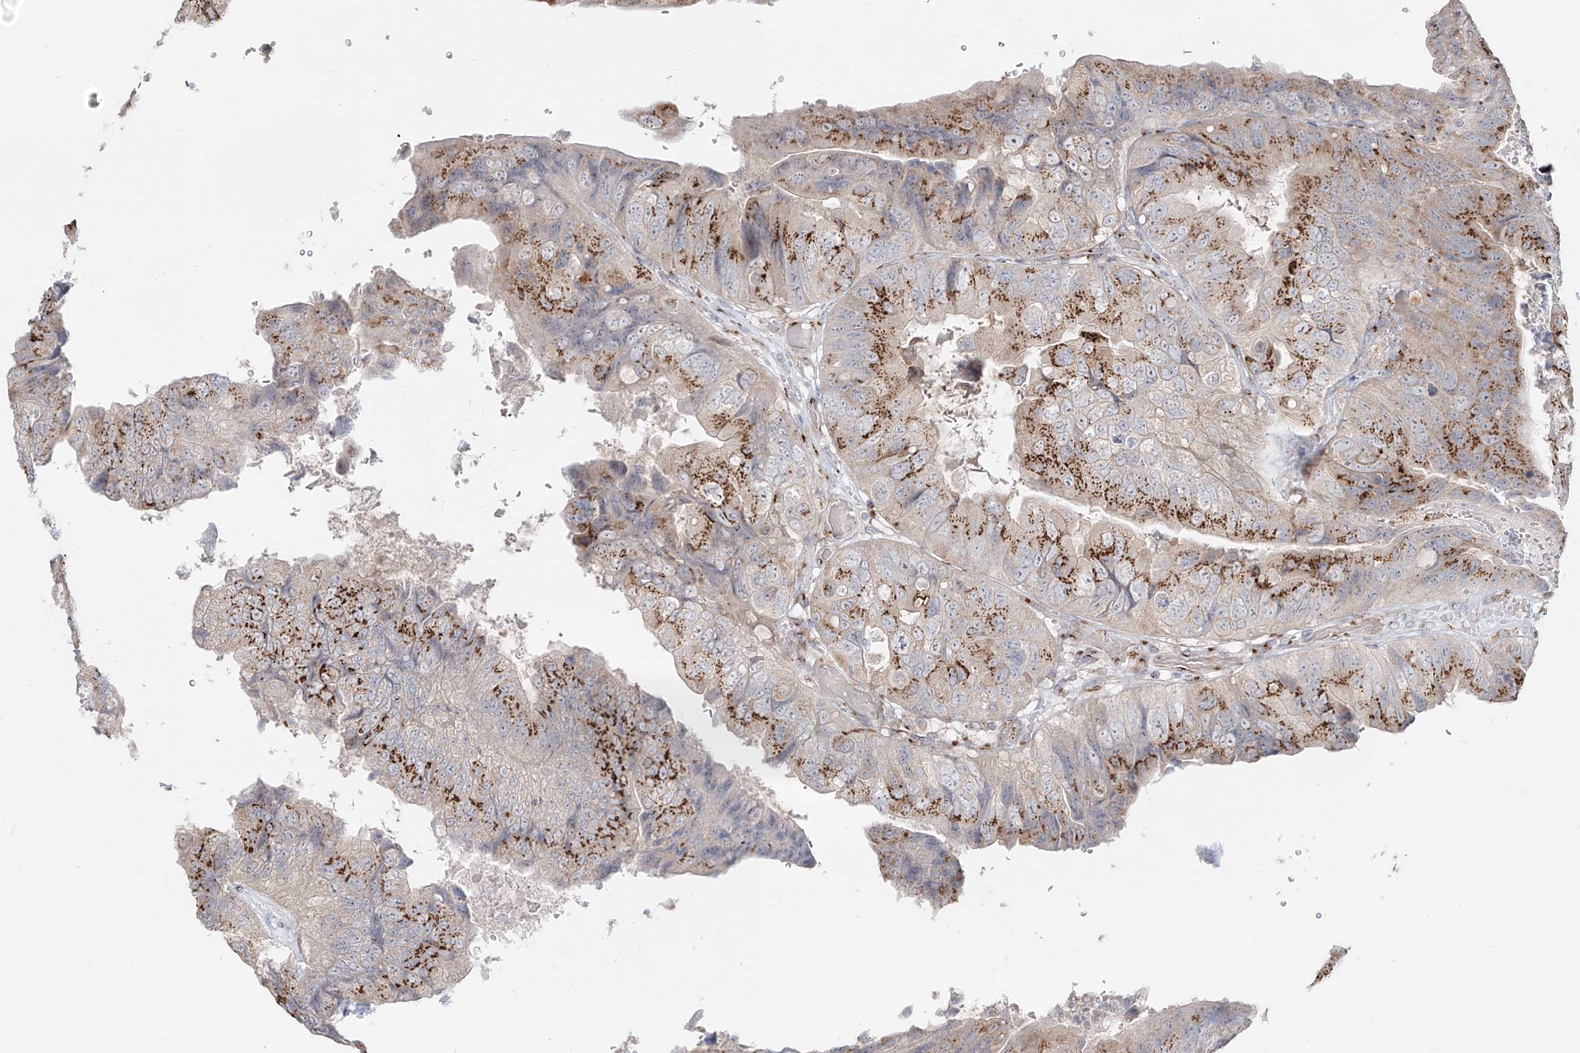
{"staining": {"intensity": "moderate", "quantity": ">75%", "location": "cytoplasmic/membranous"}, "tissue": "colorectal cancer", "cell_type": "Tumor cells", "image_type": "cancer", "snomed": [{"axis": "morphology", "description": "Adenocarcinoma, NOS"}, {"axis": "topography", "description": "Rectum"}], "caption": "Colorectal adenocarcinoma stained with DAB (3,3'-diaminobenzidine) IHC reveals medium levels of moderate cytoplasmic/membranous positivity in about >75% of tumor cells.", "gene": "BSDC1", "patient": {"sex": "male", "age": 63}}